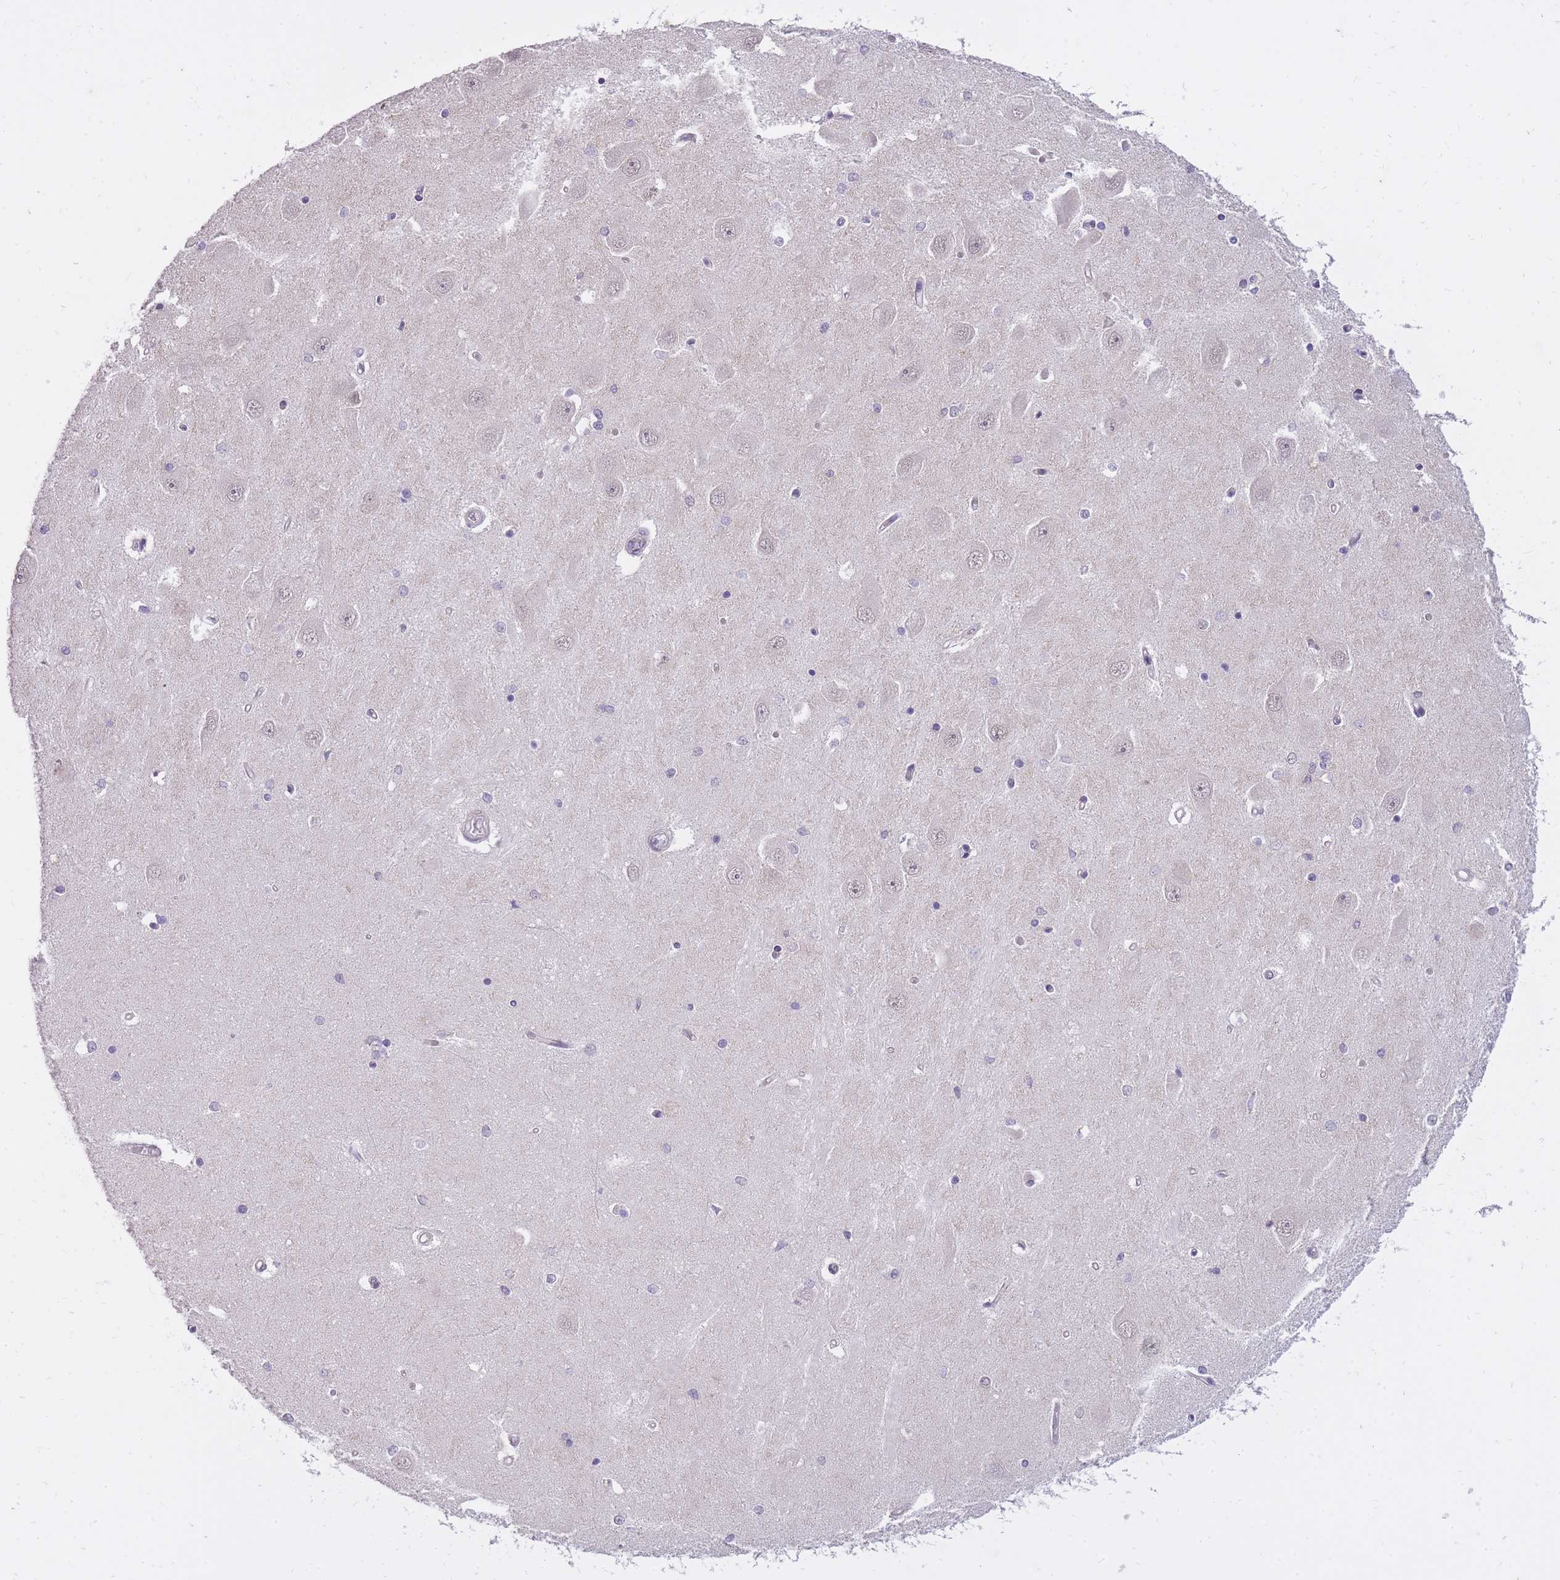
{"staining": {"intensity": "negative", "quantity": "none", "location": "none"}, "tissue": "hippocampus", "cell_type": "Glial cells", "image_type": "normal", "snomed": [{"axis": "morphology", "description": "Normal tissue, NOS"}, {"axis": "topography", "description": "Hippocampus"}], "caption": "A histopathology image of hippocampus stained for a protein demonstrates no brown staining in glial cells.", "gene": "TIGD1", "patient": {"sex": "male", "age": 45}}